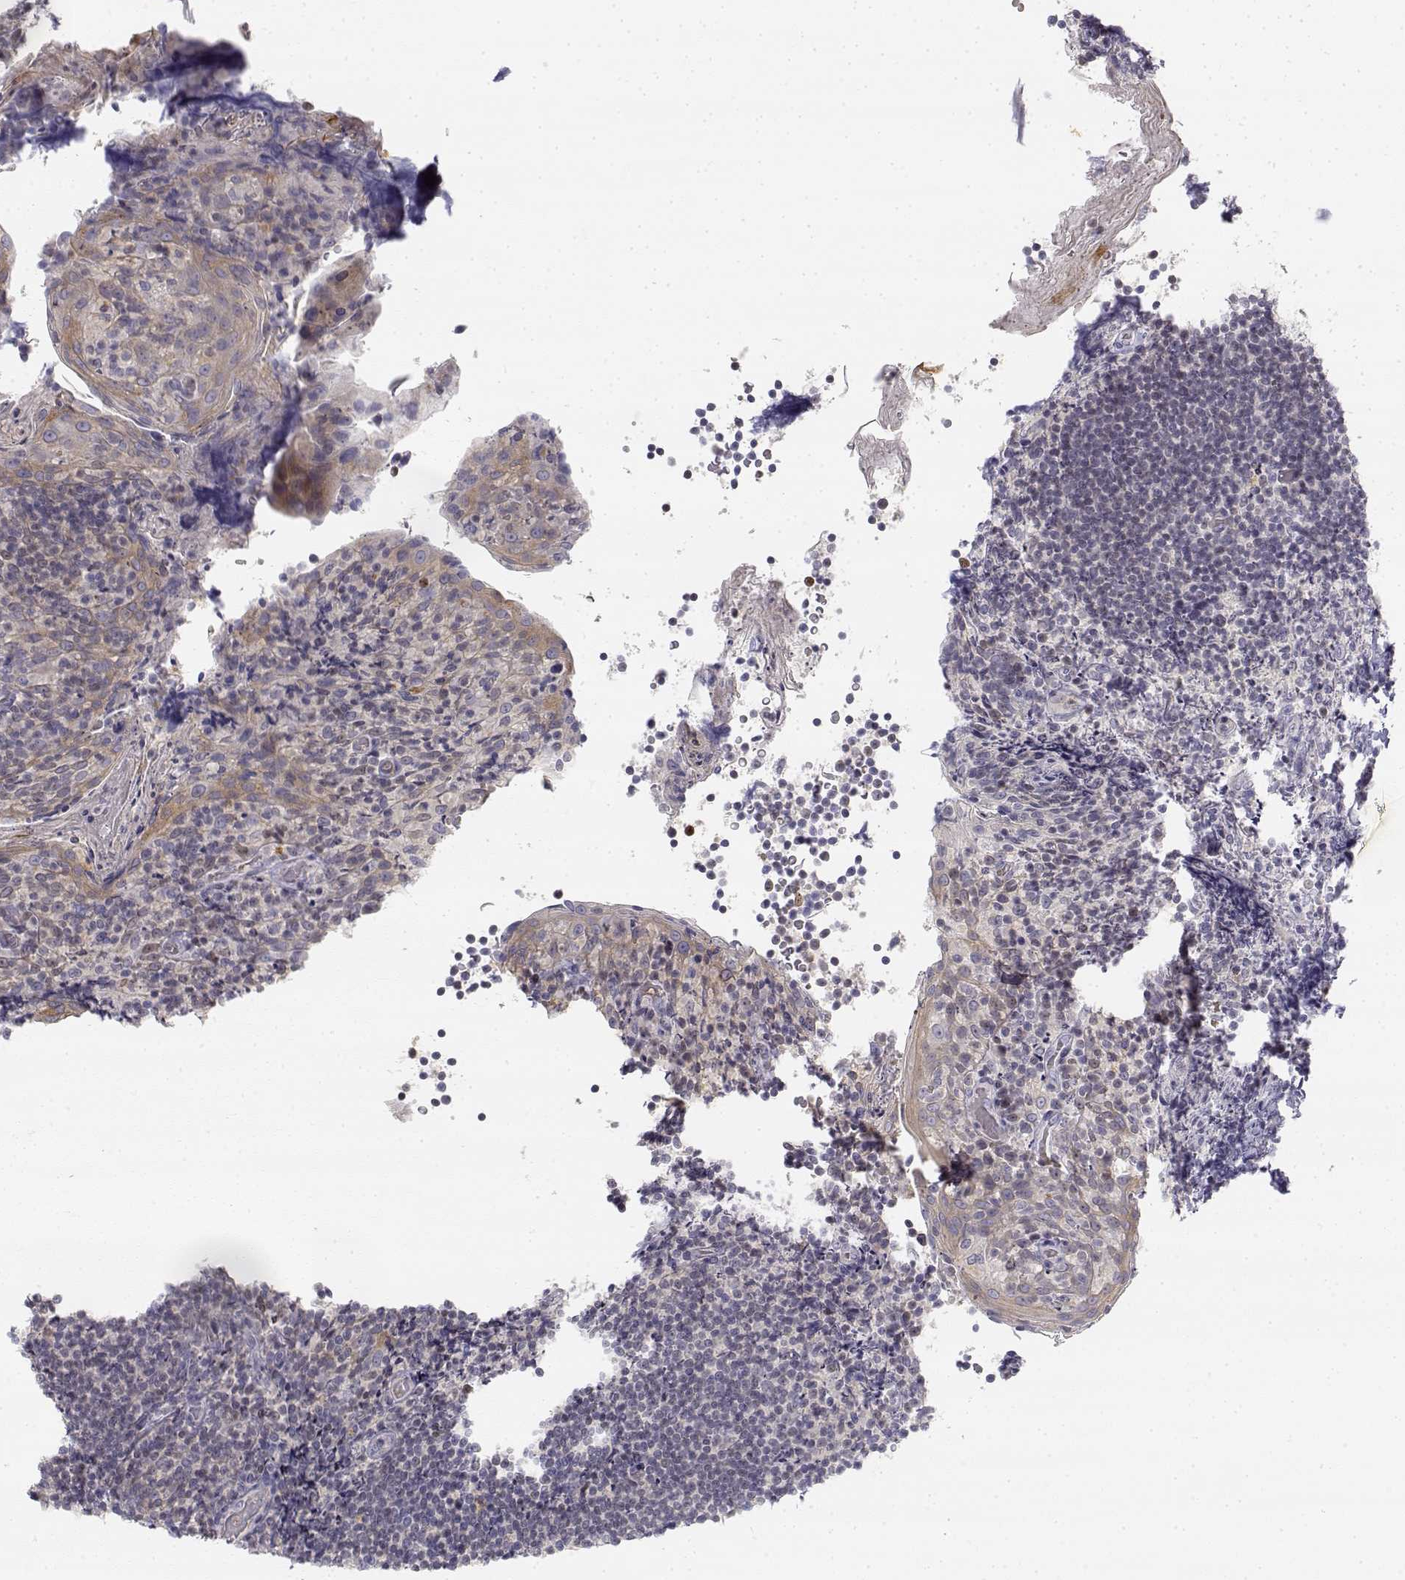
{"staining": {"intensity": "negative", "quantity": "none", "location": "none"}, "tissue": "tonsil", "cell_type": "Germinal center cells", "image_type": "normal", "snomed": [{"axis": "morphology", "description": "Normal tissue, NOS"}, {"axis": "topography", "description": "Tonsil"}], "caption": "Protein analysis of unremarkable tonsil shows no significant positivity in germinal center cells. (DAB (3,3'-diaminobenzidine) immunohistochemistry with hematoxylin counter stain).", "gene": "GLIPR1L2", "patient": {"sex": "female", "age": 10}}